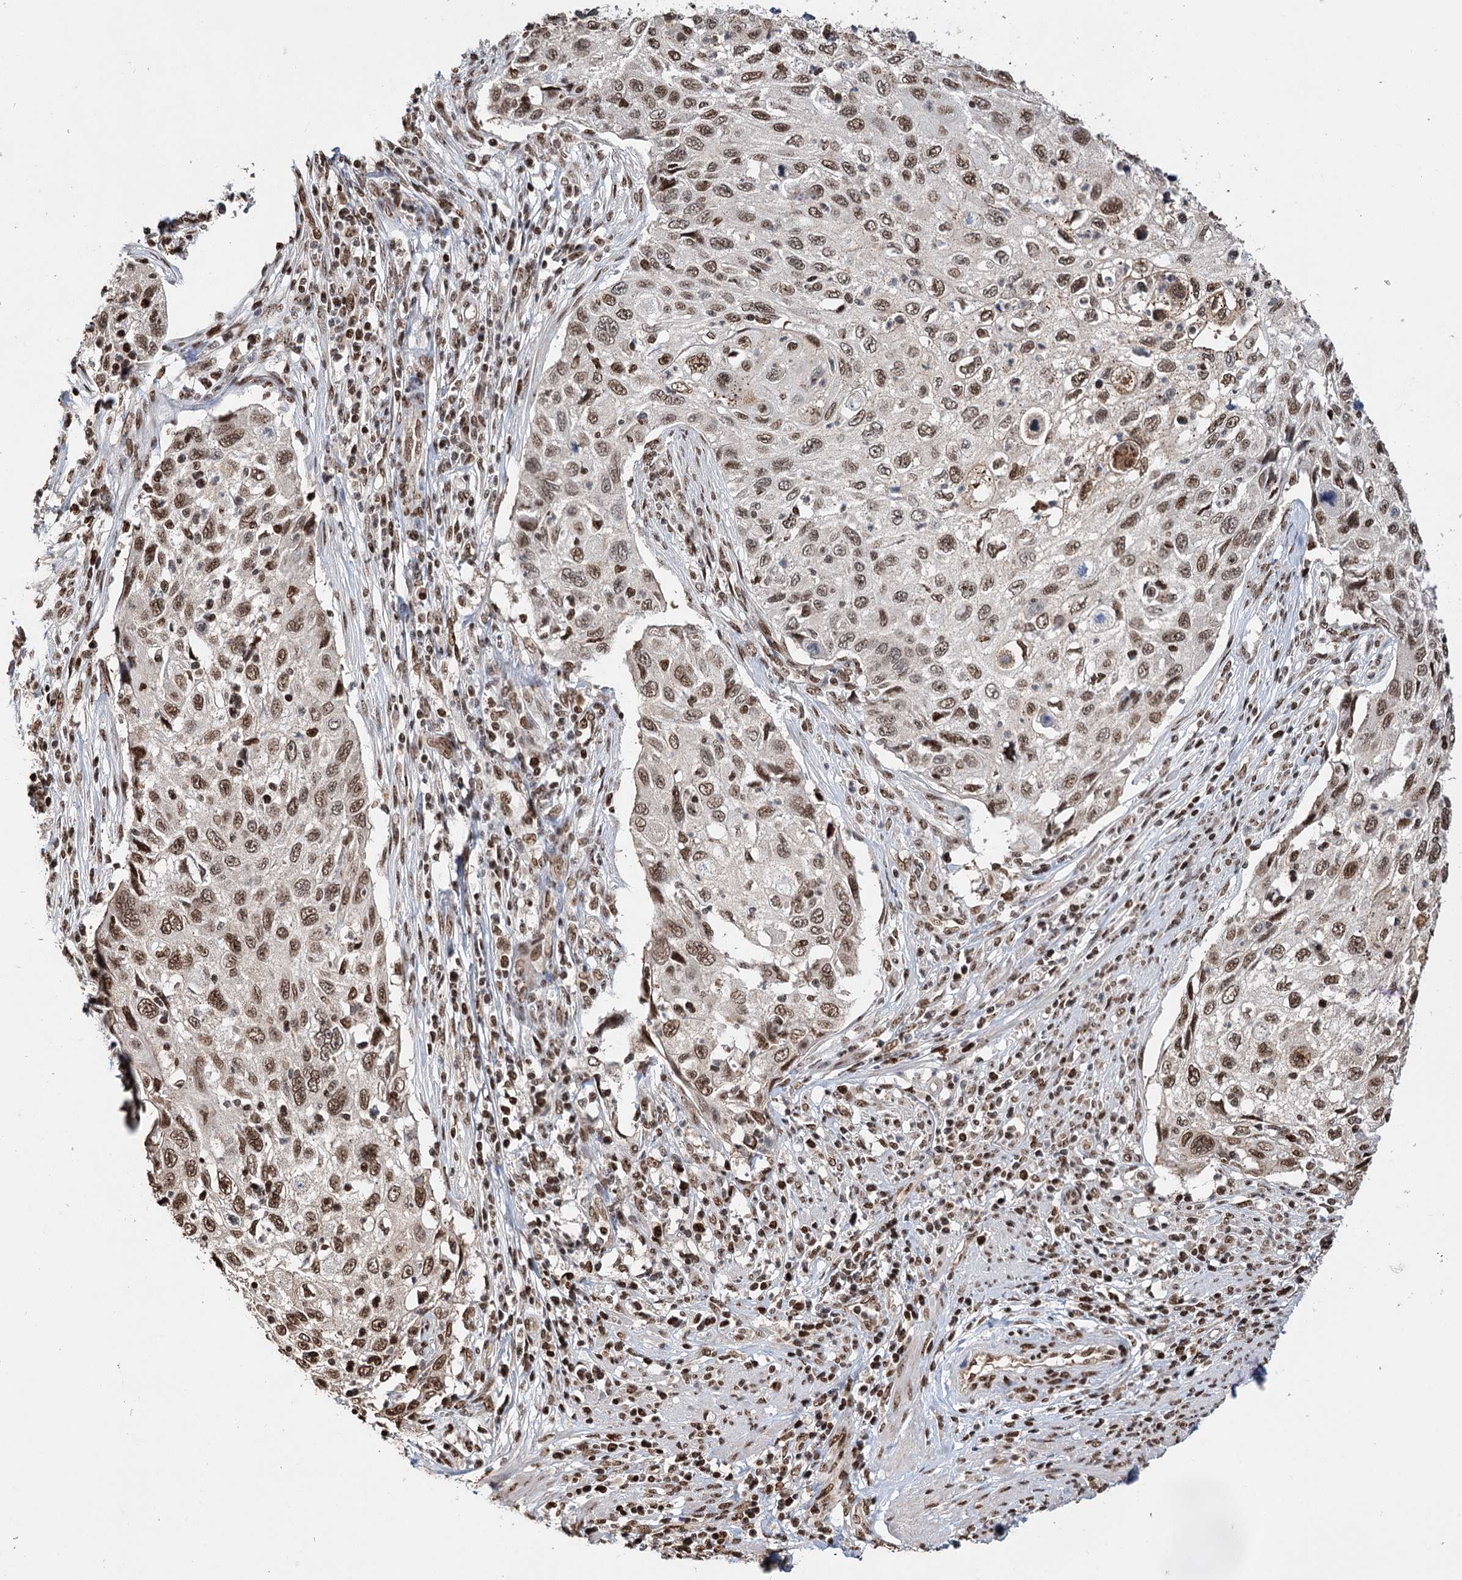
{"staining": {"intensity": "moderate", "quantity": ">75%", "location": "nuclear"}, "tissue": "cervical cancer", "cell_type": "Tumor cells", "image_type": "cancer", "snomed": [{"axis": "morphology", "description": "Squamous cell carcinoma, NOS"}, {"axis": "topography", "description": "Cervix"}], "caption": "Cervical cancer (squamous cell carcinoma) stained with a protein marker demonstrates moderate staining in tumor cells.", "gene": "RPS27A", "patient": {"sex": "female", "age": 70}}